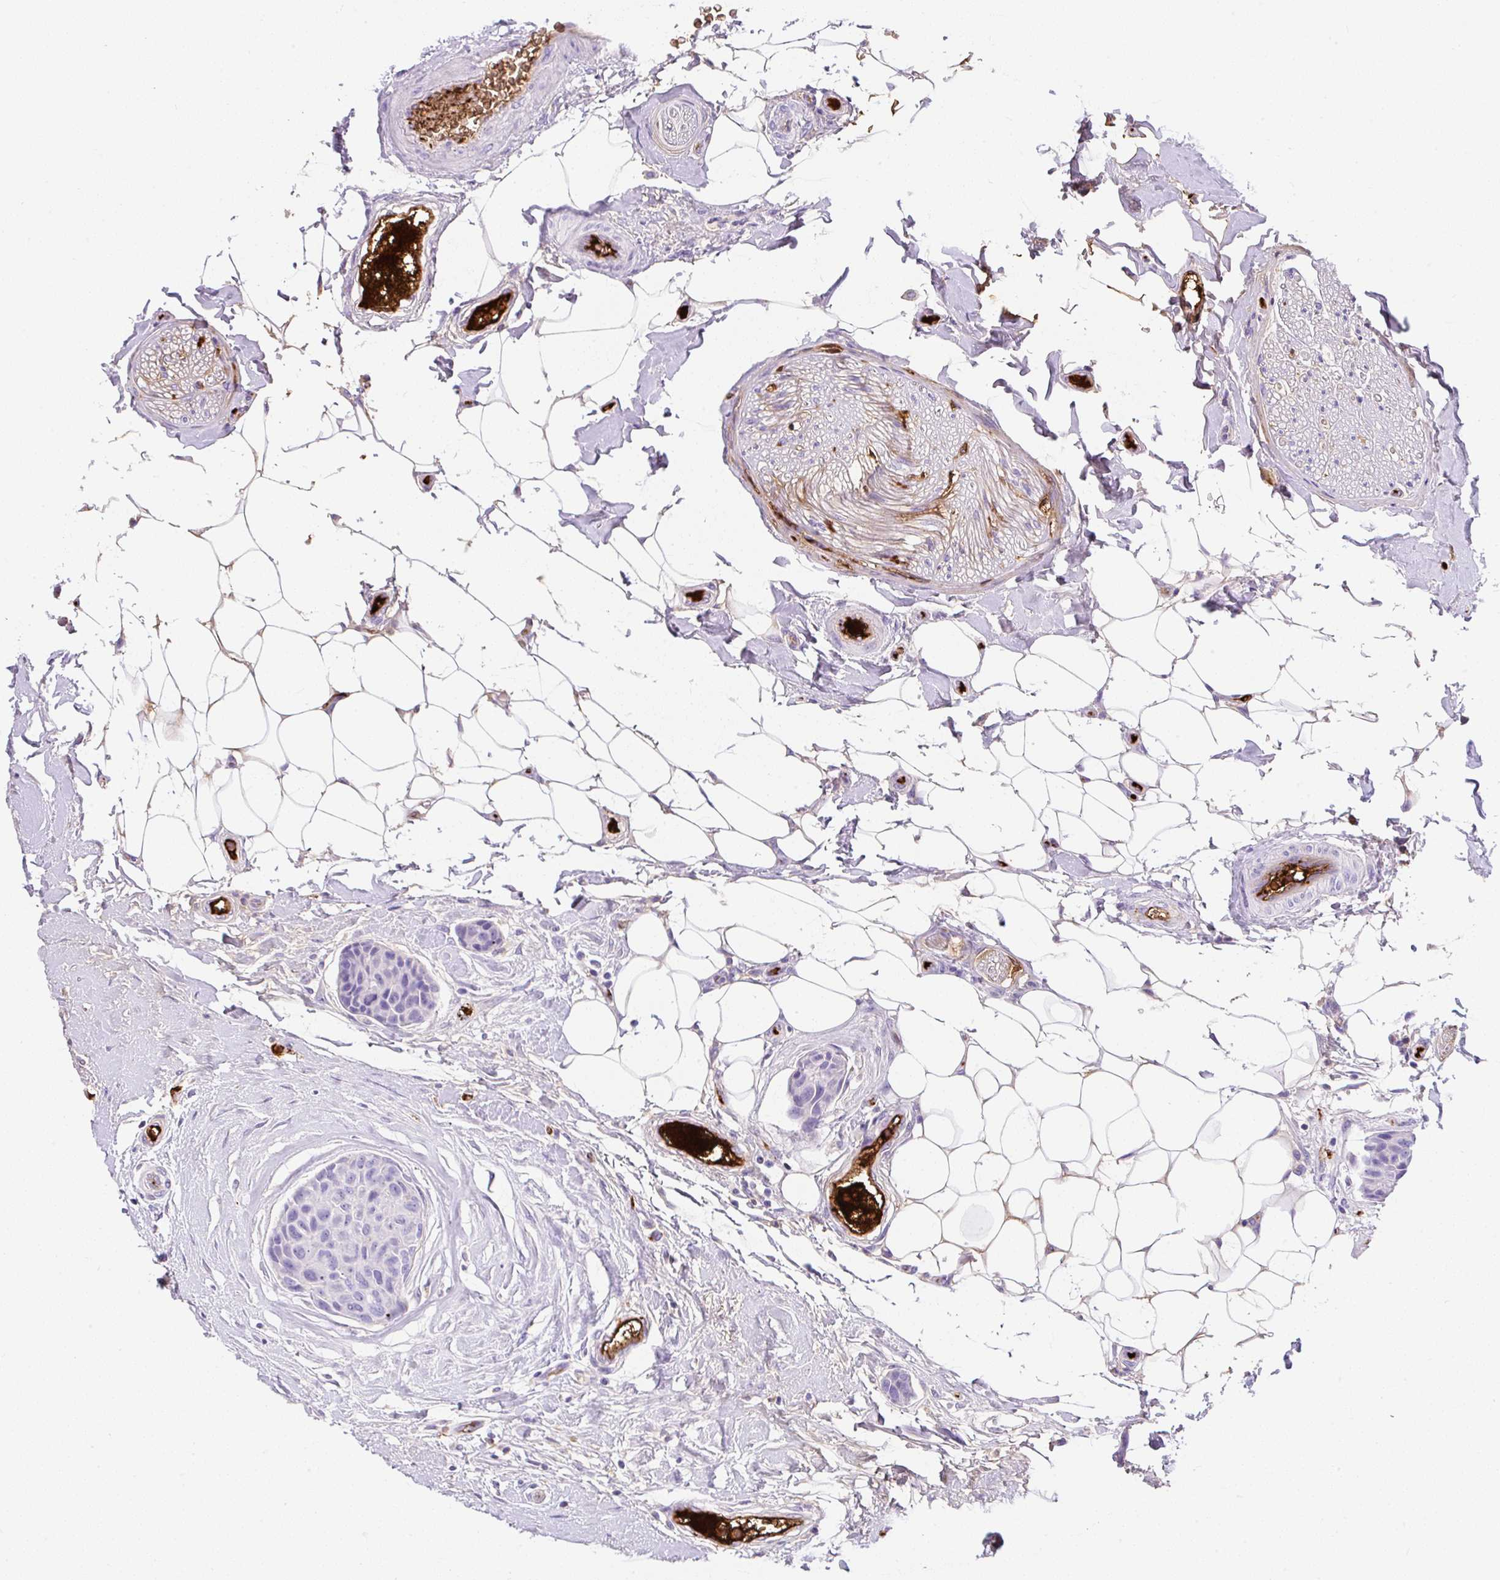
{"staining": {"intensity": "negative", "quantity": "none", "location": "none"}, "tissue": "breast cancer", "cell_type": "Tumor cells", "image_type": "cancer", "snomed": [{"axis": "morphology", "description": "Duct carcinoma"}, {"axis": "topography", "description": "Breast"}, {"axis": "topography", "description": "Lymph node"}], "caption": "Intraductal carcinoma (breast) stained for a protein using IHC shows no expression tumor cells.", "gene": "APOC4-APOC2", "patient": {"sex": "female", "age": 80}}